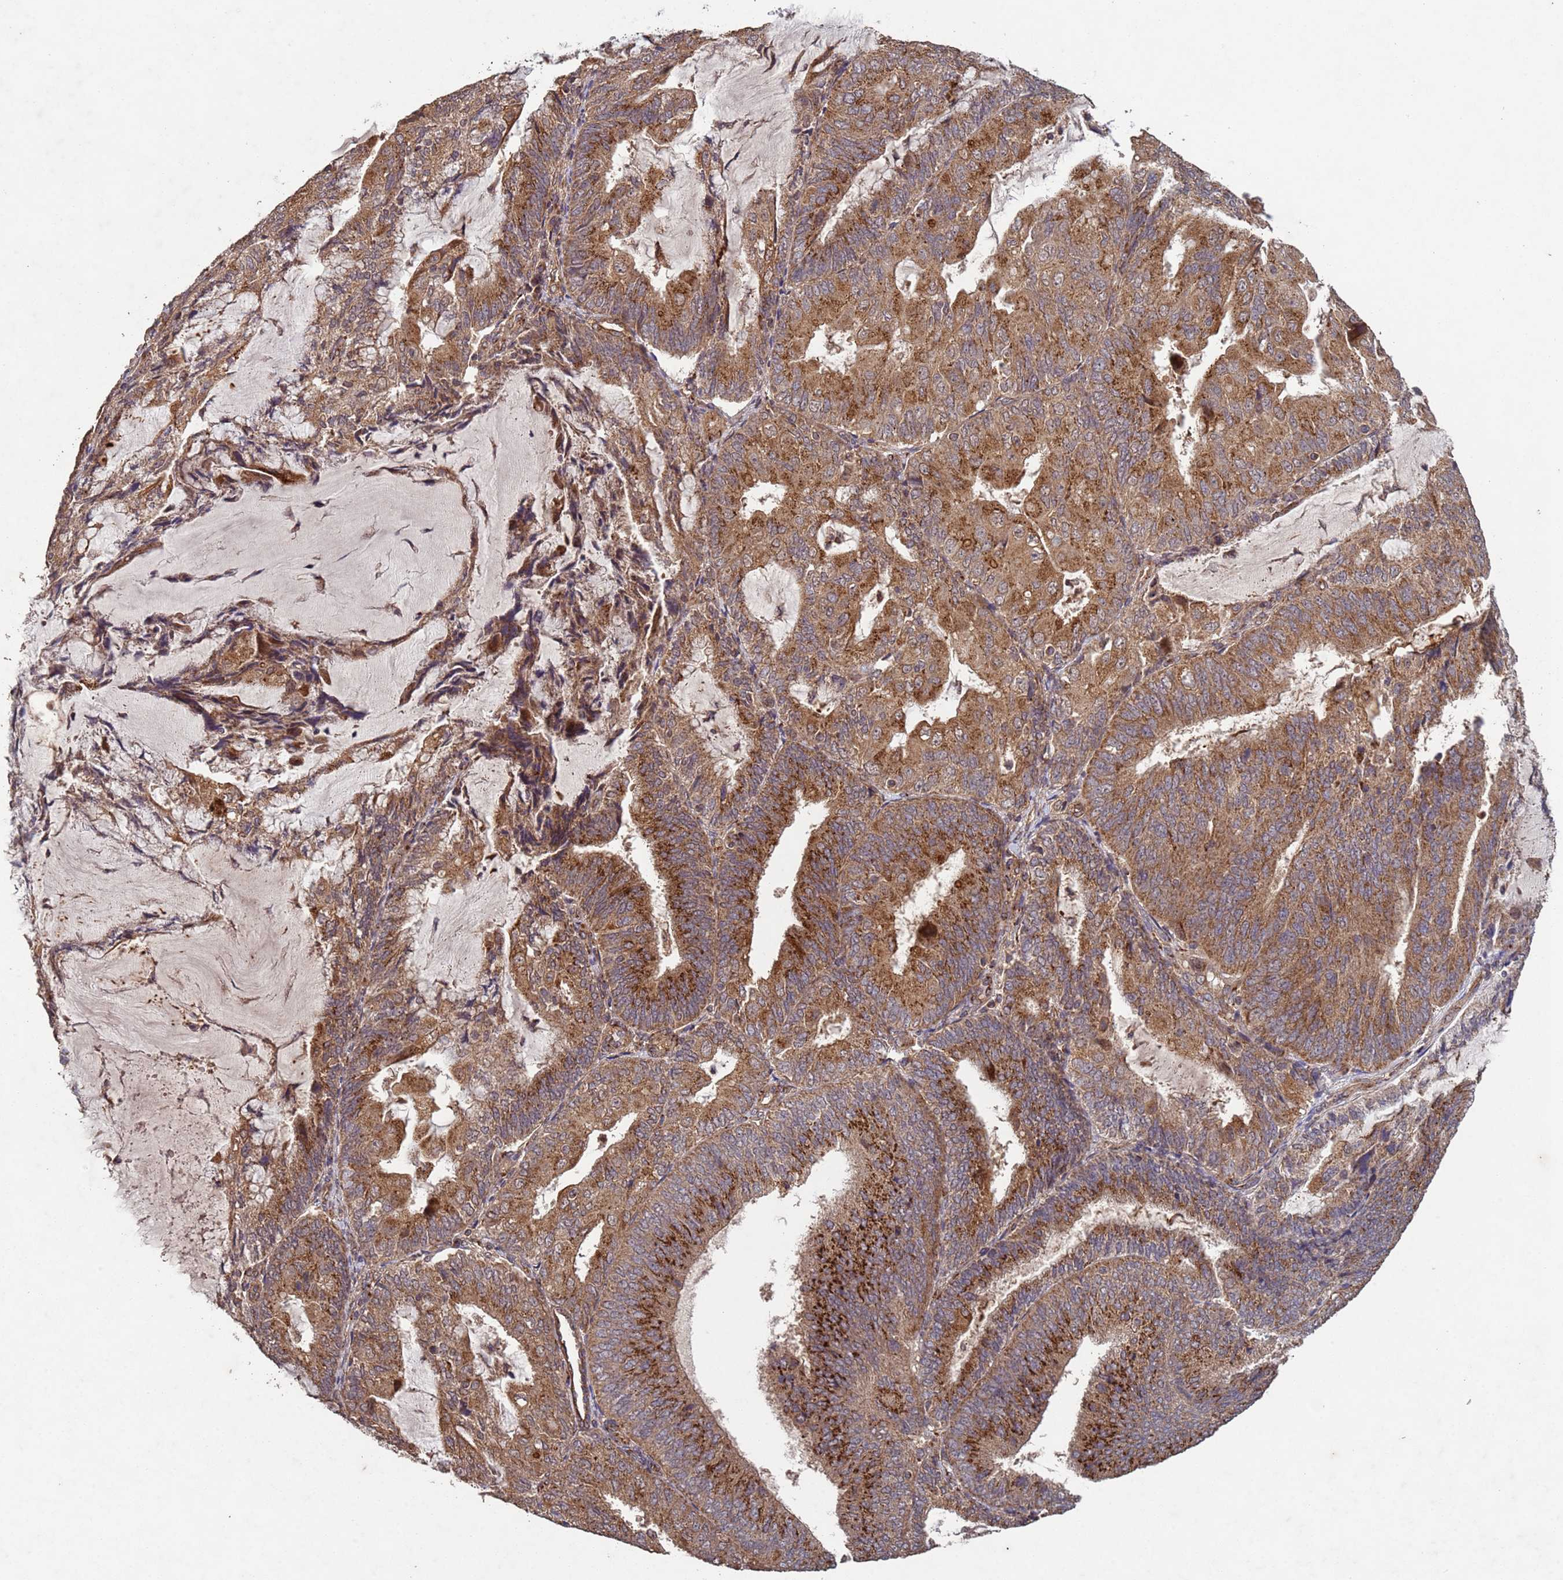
{"staining": {"intensity": "moderate", "quantity": ">75%", "location": "cytoplasmic/membranous"}, "tissue": "endometrial cancer", "cell_type": "Tumor cells", "image_type": "cancer", "snomed": [{"axis": "morphology", "description": "Adenocarcinoma, NOS"}, {"axis": "topography", "description": "Endometrium"}], "caption": "IHC (DAB) staining of human adenocarcinoma (endometrial) demonstrates moderate cytoplasmic/membranous protein staining in about >75% of tumor cells.", "gene": "FASTKD1", "patient": {"sex": "female", "age": 81}}